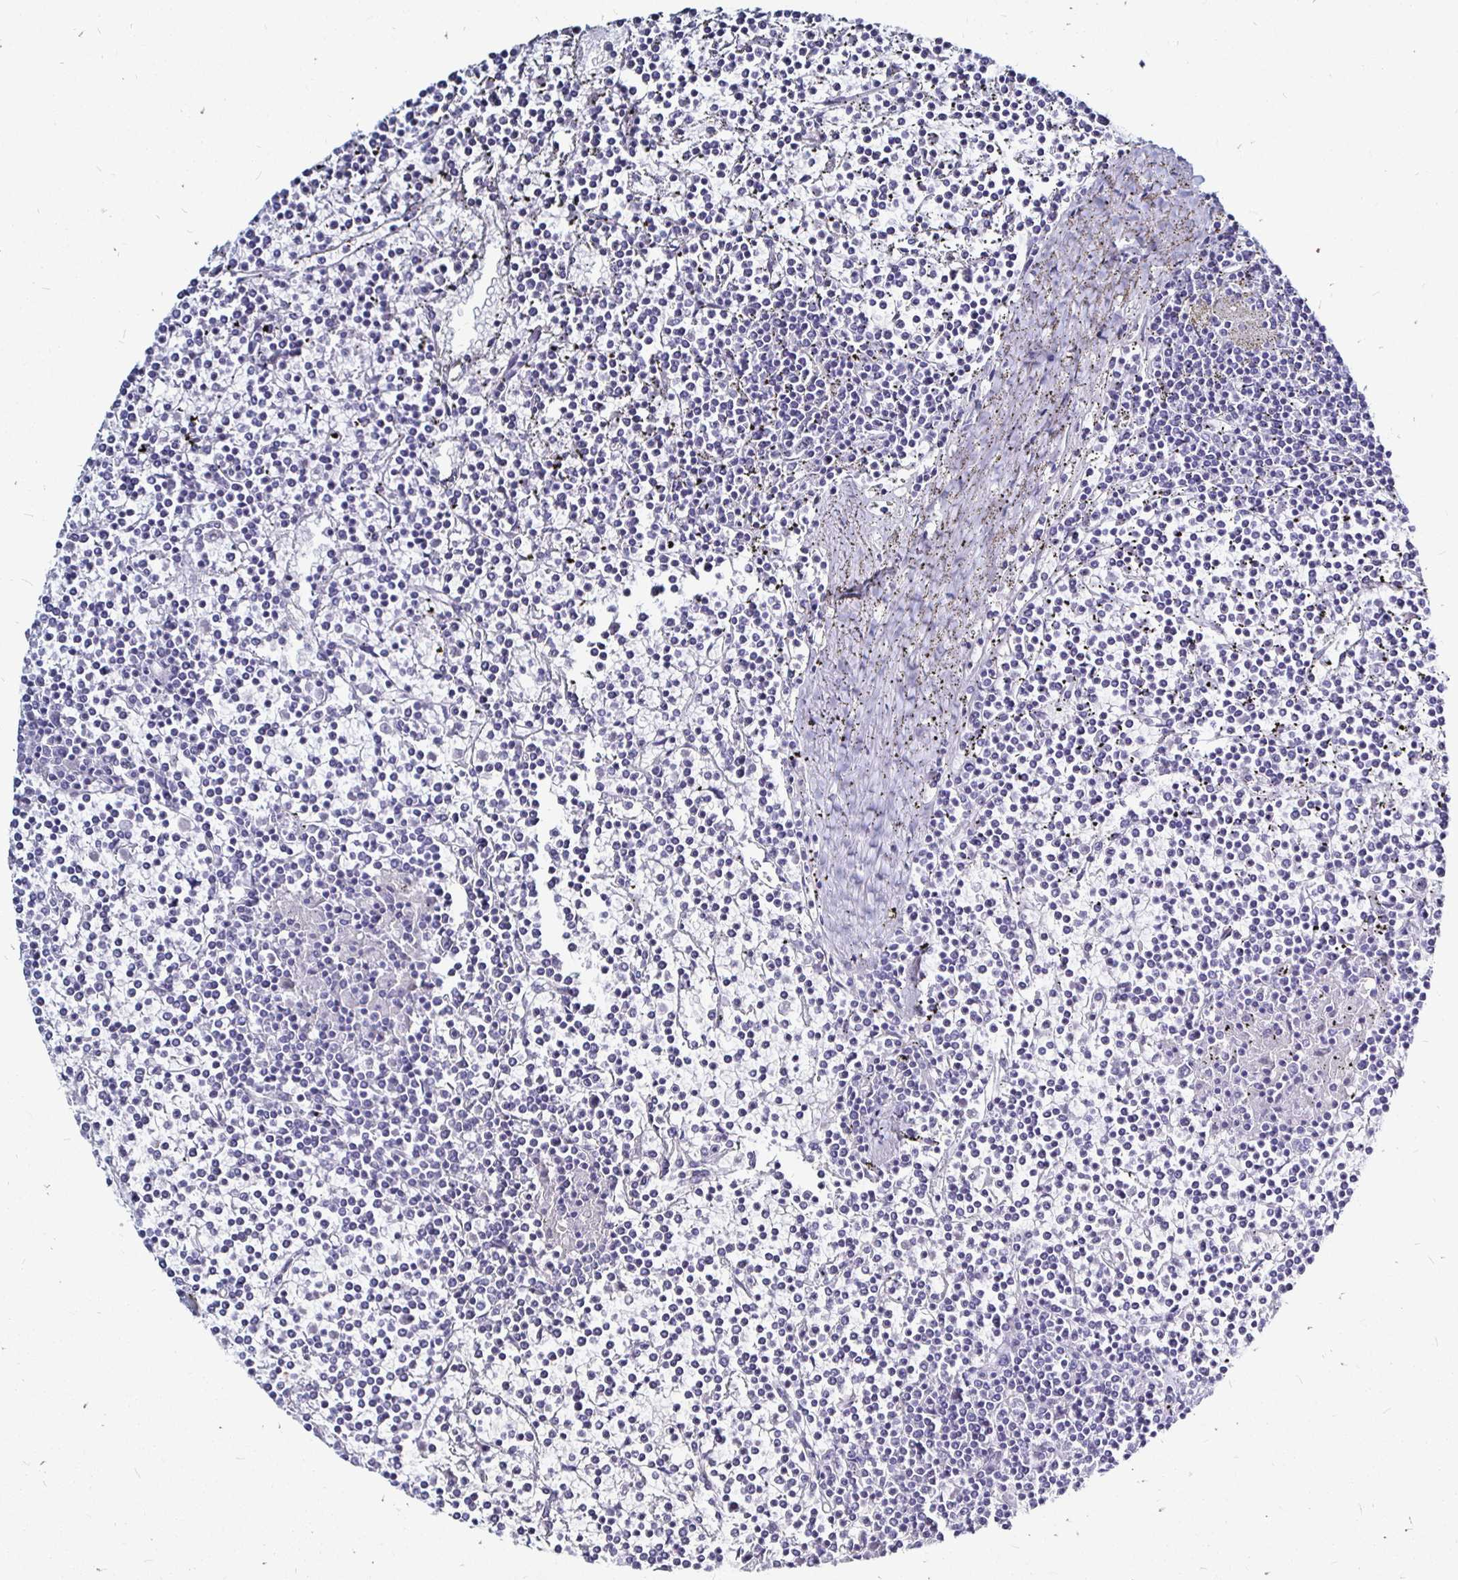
{"staining": {"intensity": "negative", "quantity": "none", "location": "none"}, "tissue": "lymphoma", "cell_type": "Tumor cells", "image_type": "cancer", "snomed": [{"axis": "morphology", "description": "Malignant lymphoma, non-Hodgkin's type, Low grade"}, {"axis": "topography", "description": "Spleen"}], "caption": "IHC of human lymphoma exhibits no positivity in tumor cells. (Immunohistochemistry, brightfield microscopy, high magnification).", "gene": "LUZP4", "patient": {"sex": "female", "age": 19}}